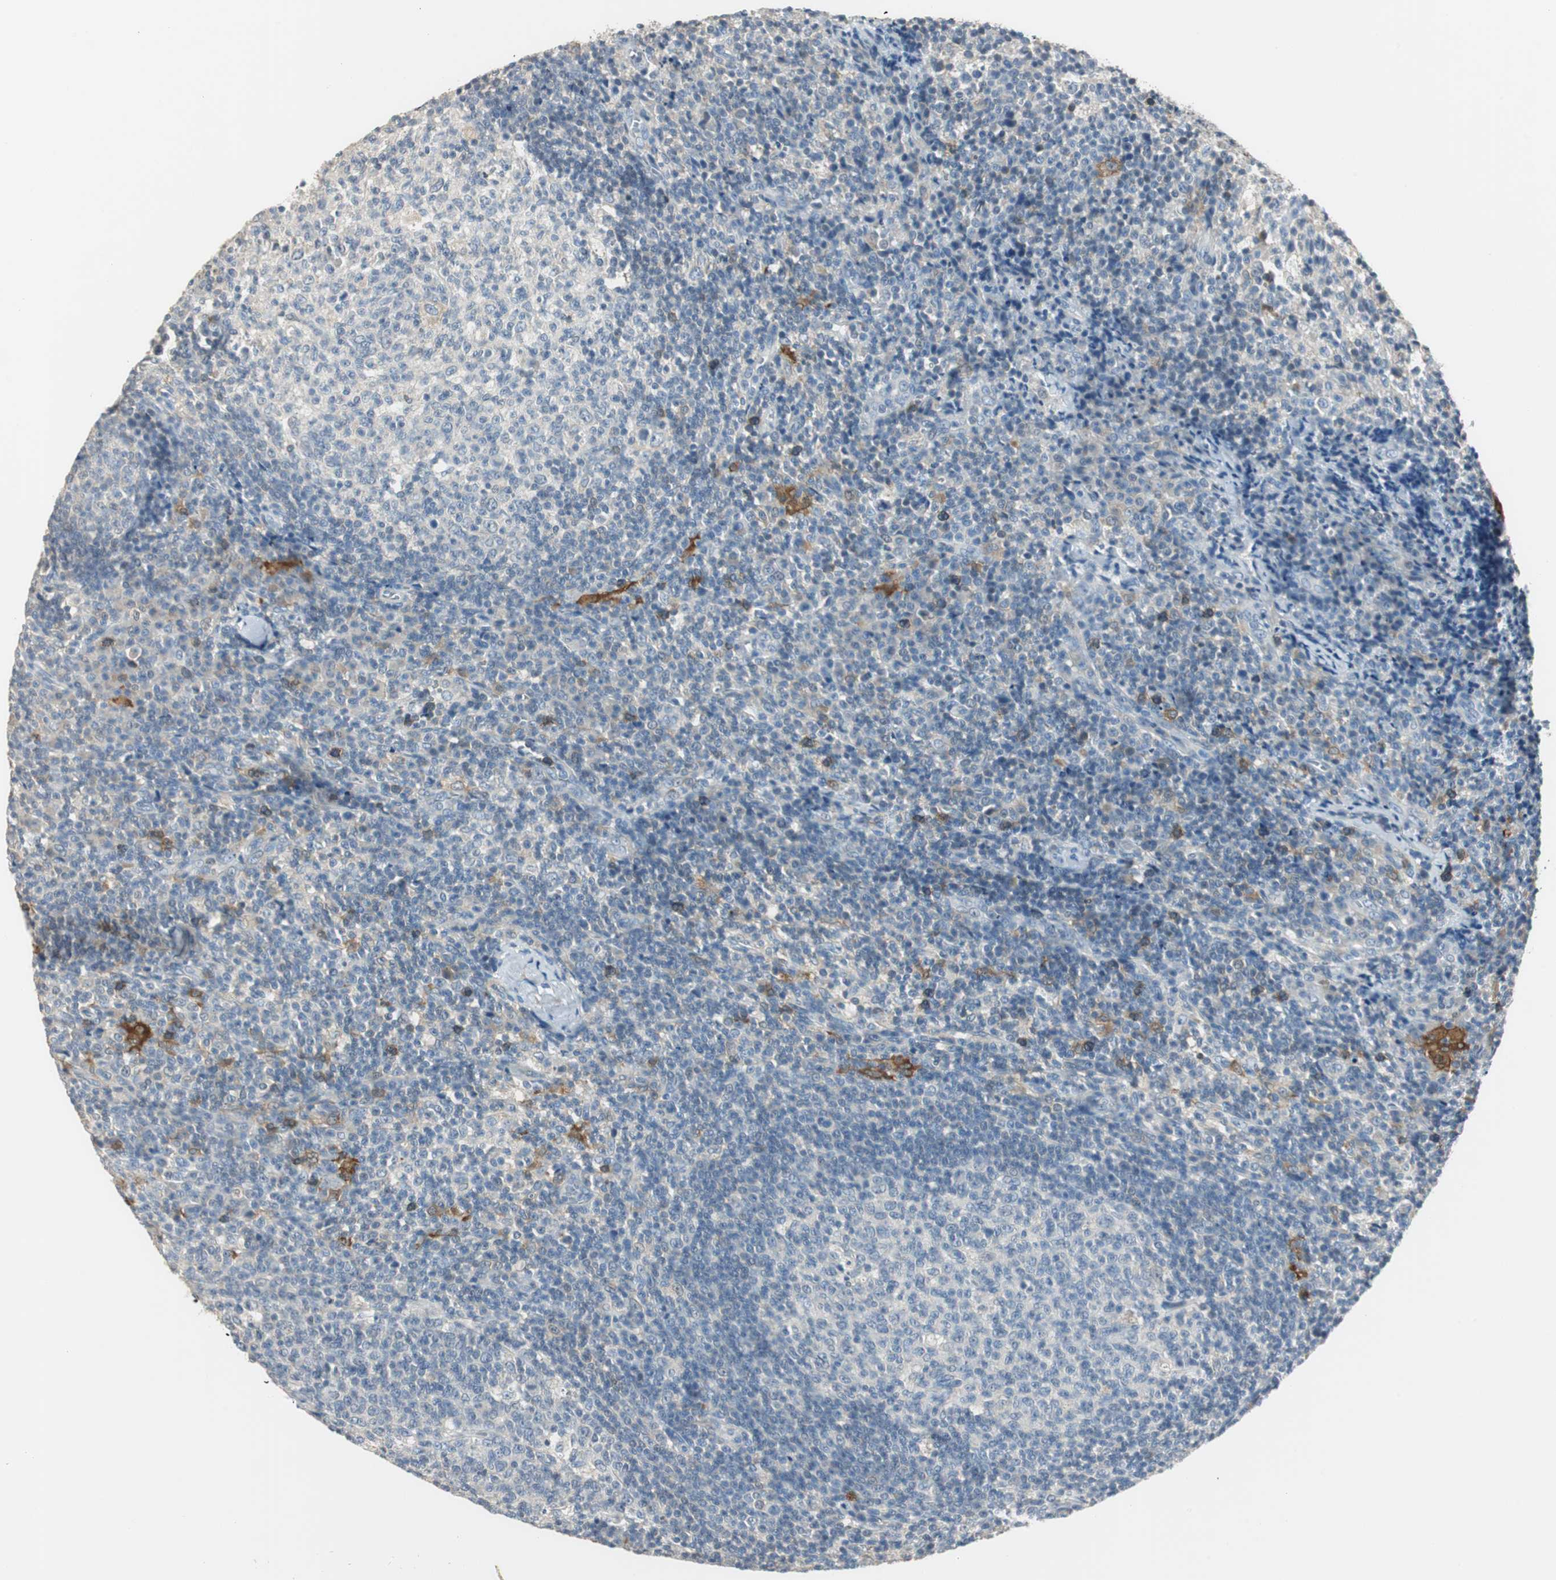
{"staining": {"intensity": "weak", "quantity": "<25%", "location": "cytoplasmic/membranous"}, "tissue": "lymph node", "cell_type": "Germinal center cells", "image_type": "normal", "snomed": [{"axis": "morphology", "description": "Normal tissue, NOS"}, {"axis": "morphology", "description": "Inflammation, NOS"}, {"axis": "topography", "description": "Lymph node"}], "caption": "This is a histopathology image of immunohistochemistry (IHC) staining of unremarkable lymph node, which shows no staining in germinal center cells.", "gene": "MSTO1", "patient": {"sex": "male", "age": 55}}